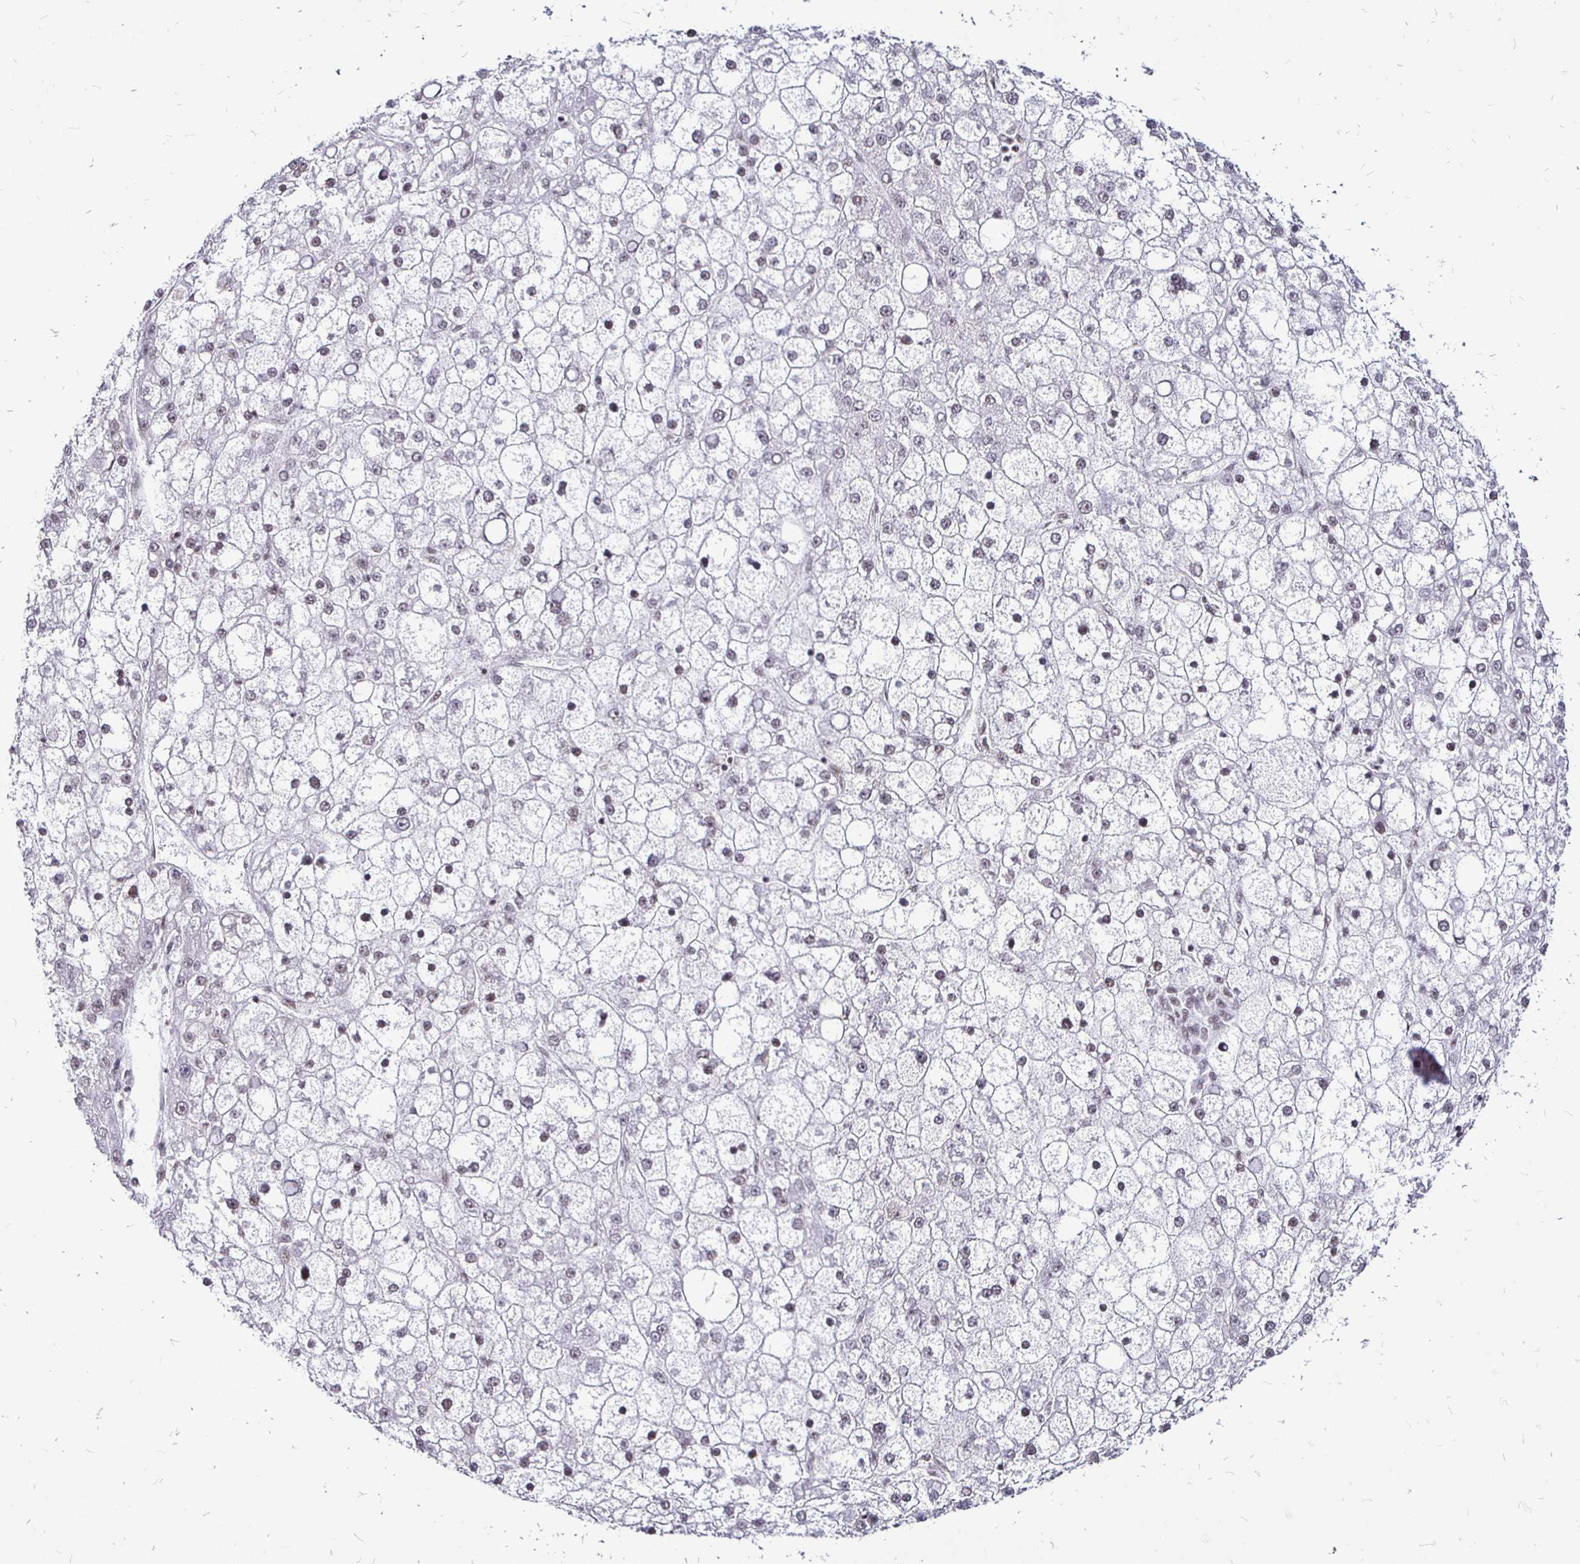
{"staining": {"intensity": "negative", "quantity": "none", "location": "none"}, "tissue": "liver cancer", "cell_type": "Tumor cells", "image_type": "cancer", "snomed": [{"axis": "morphology", "description": "Carcinoma, Hepatocellular, NOS"}, {"axis": "topography", "description": "Liver"}], "caption": "A histopathology image of liver cancer (hepatocellular carcinoma) stained for a protein exhibits no brown staining in tumor cells.", "gene": "SIN3A", "patient": {"sex": "male", "age": 67}}